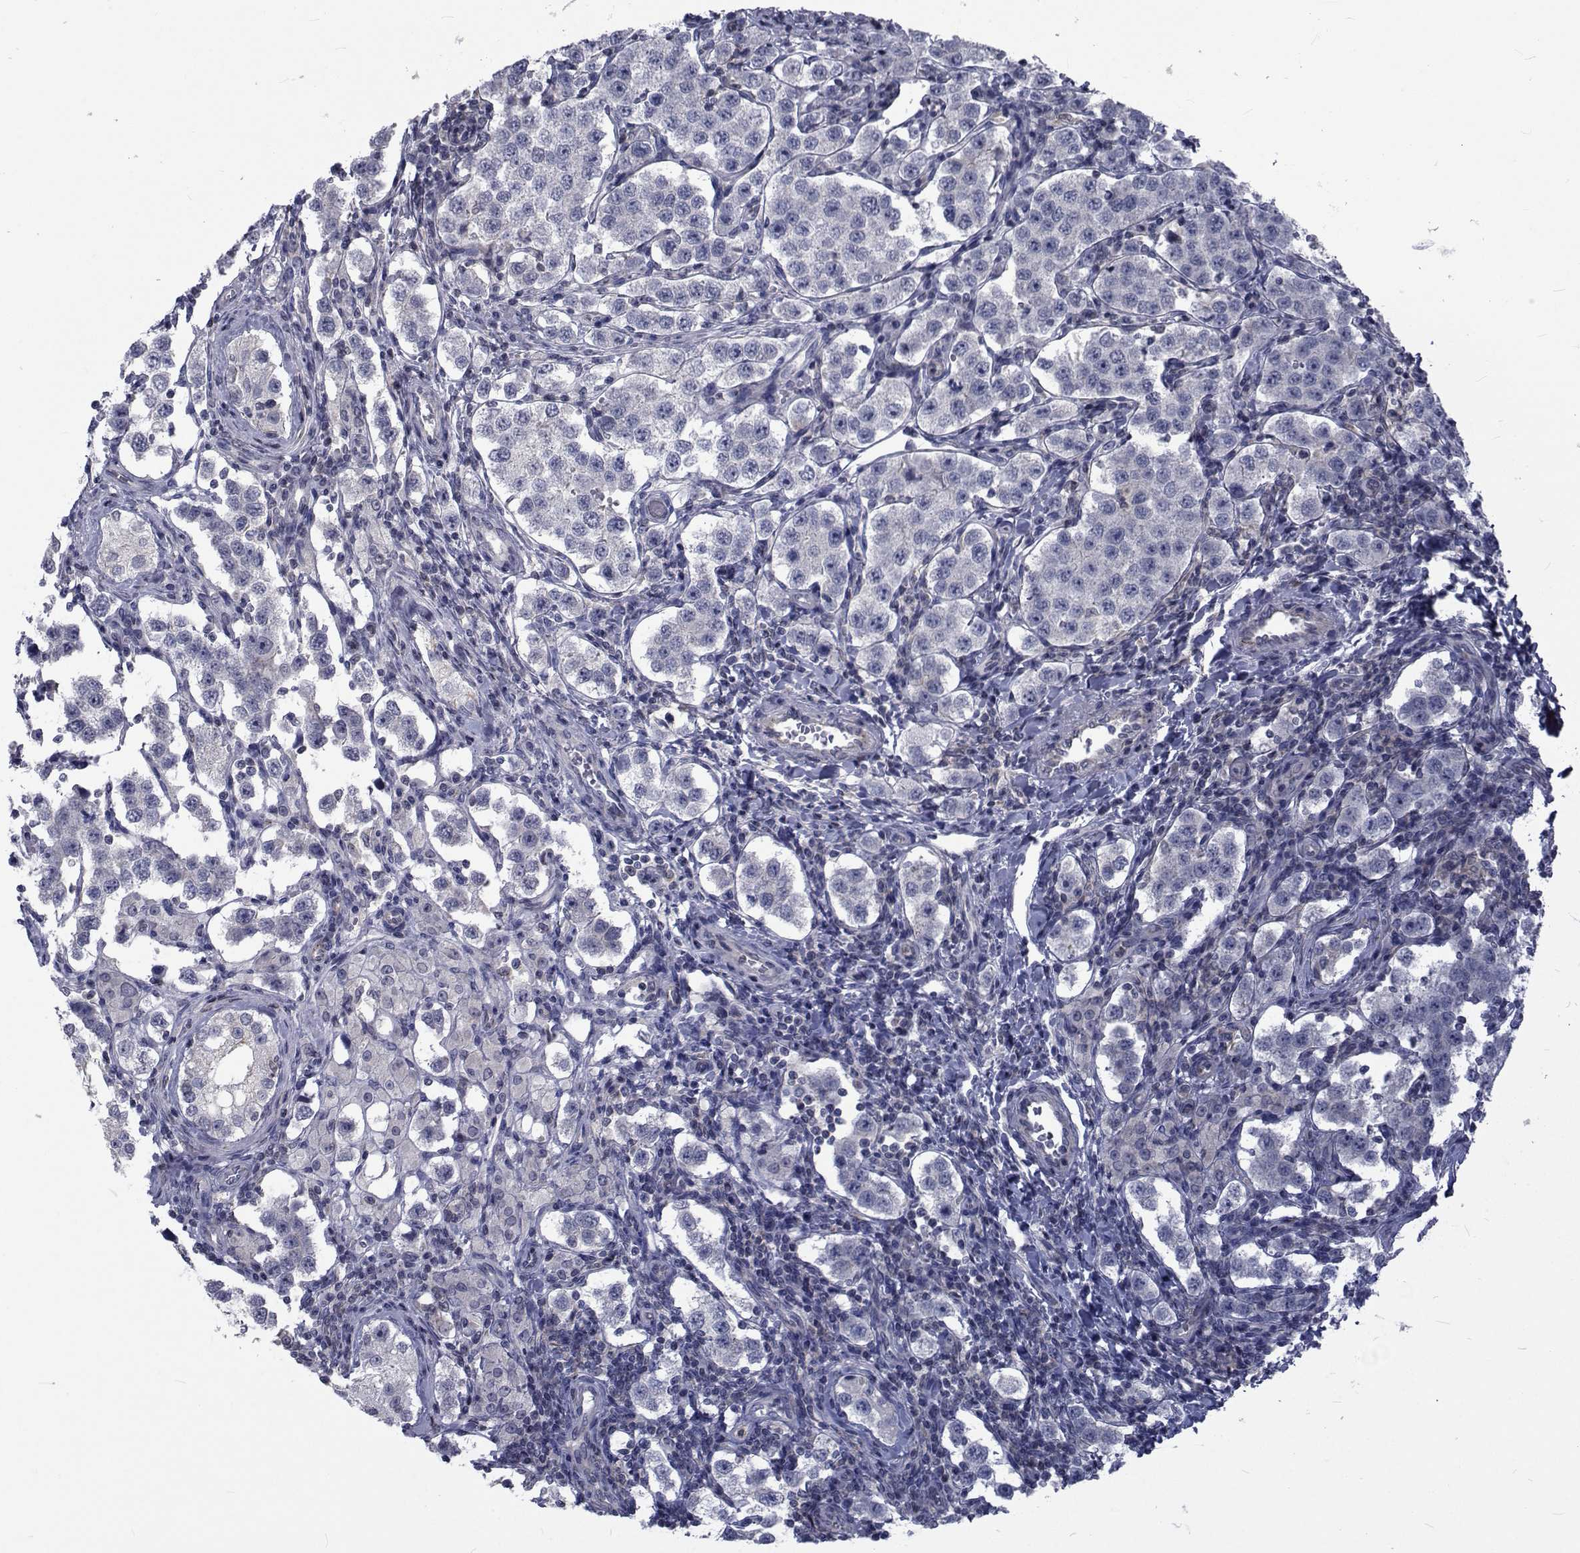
{"staining": {"intensity": "negative", "quantity": "none", "location": "none"}, "tissue": "testis cancer", "cell_type": "Tumor cells", "image_type": "cancer", "snomed": [{"axis": "morphology", "description": "Seminoma, NOS"}, {"axis": "topography", "description": "Testis"}], "caption": "Tumor cells are negative for protein expression in human testis cancer.", "gene": "SLC30A10", "patient": {"sex": "male", "age": 37}}